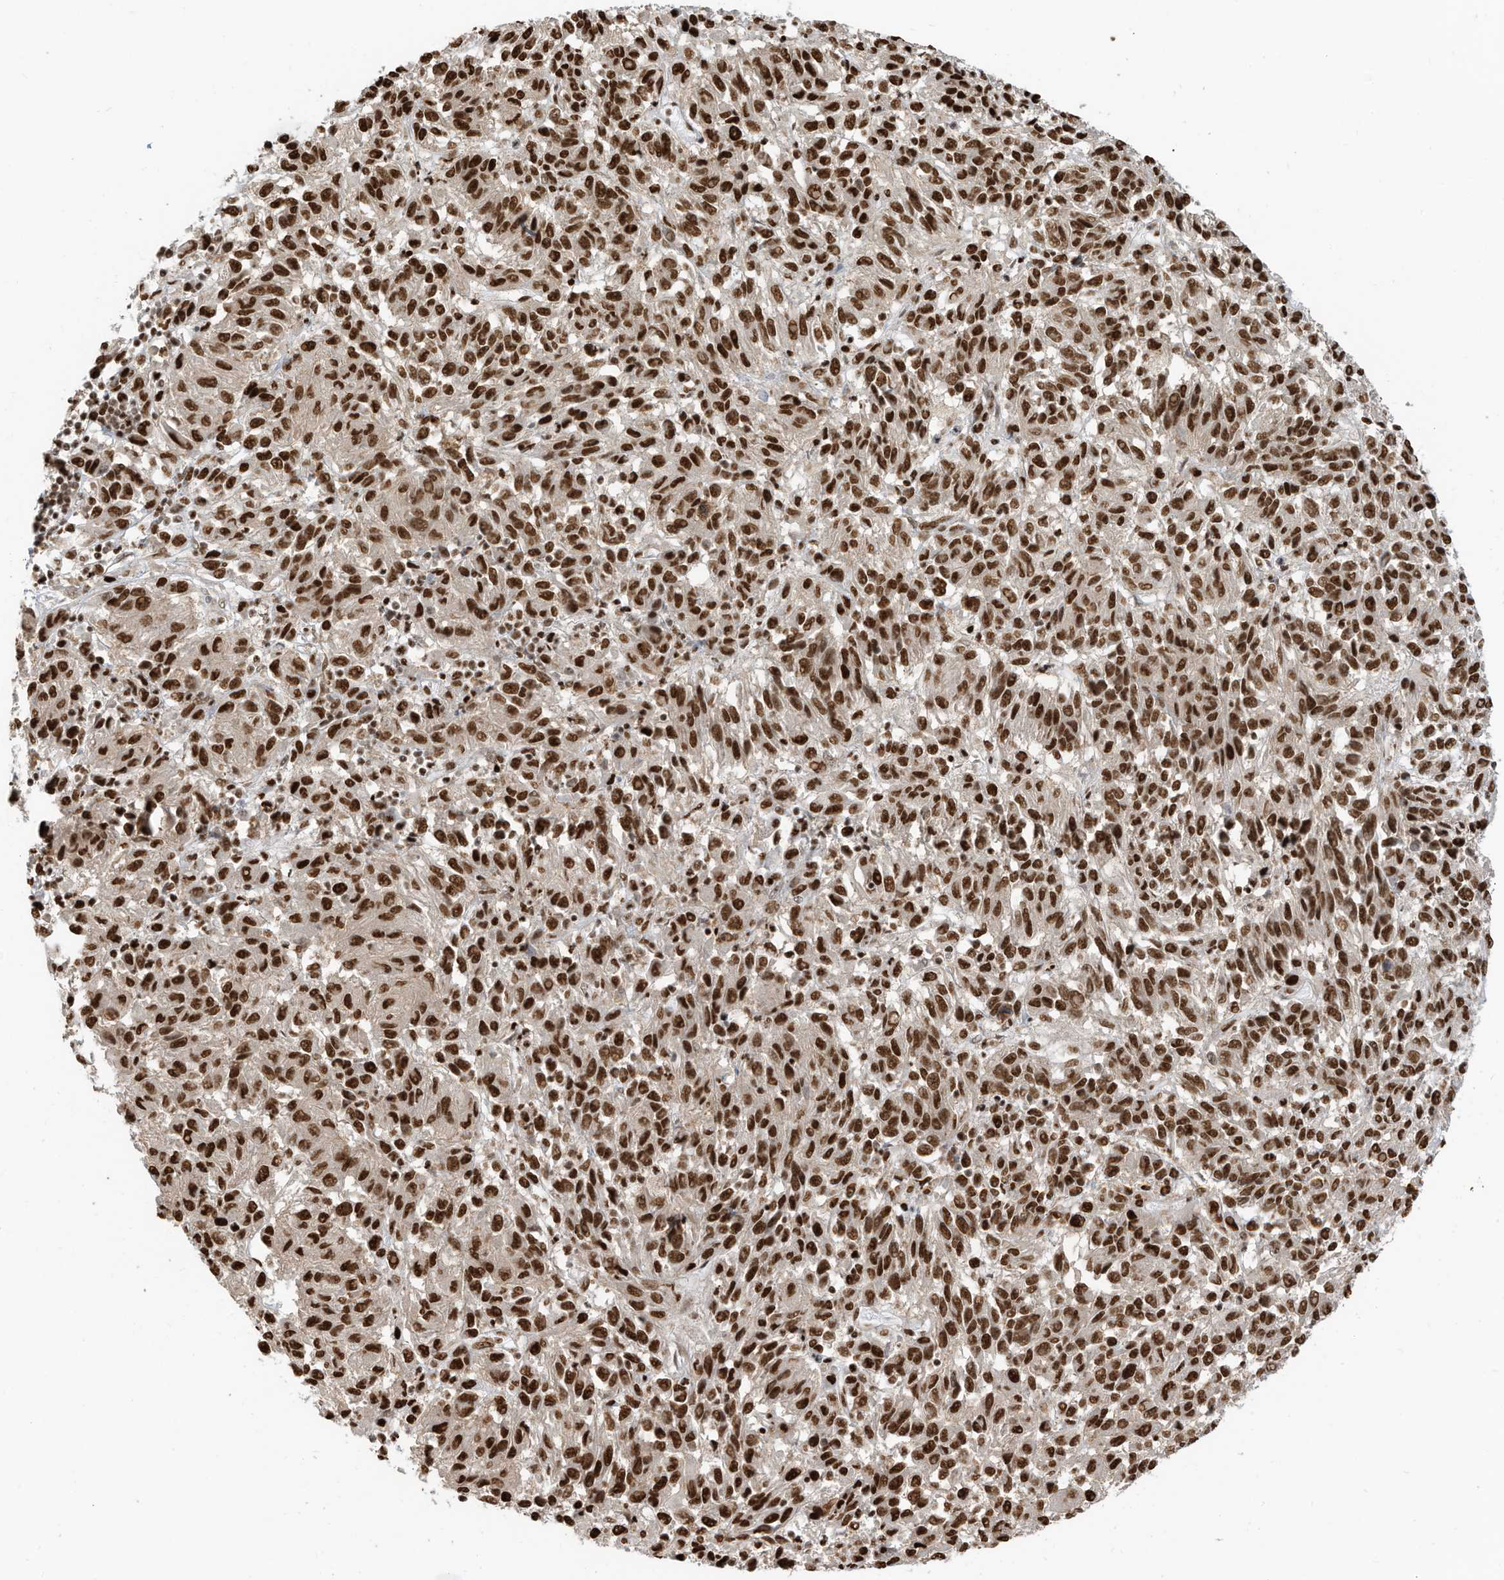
{"staining": {"intensity": "strong", "quantity": ">75%", "location": "nuclear"}, "tissue": "melanoma", "cell_type": "Tumor cells", "image_type": "cancer", "snomed": [{"axis": "morphology", "description": "Malignant melanoma, Metastatic site"}, {"axis": "topography", "description": "Lung"}], "caption": "Immunohistochemistry (IHC) micrograph of neoplastic tissue: human malignant melanoma (metastatic site) stained using IHC demonstrates high levels of strong protein expression localized specifically in the nuclear of tumor cells, appearing as a nuclear brown color.", "gene": "SAMD15", "patient": {"sex": "male", "age": 64}}